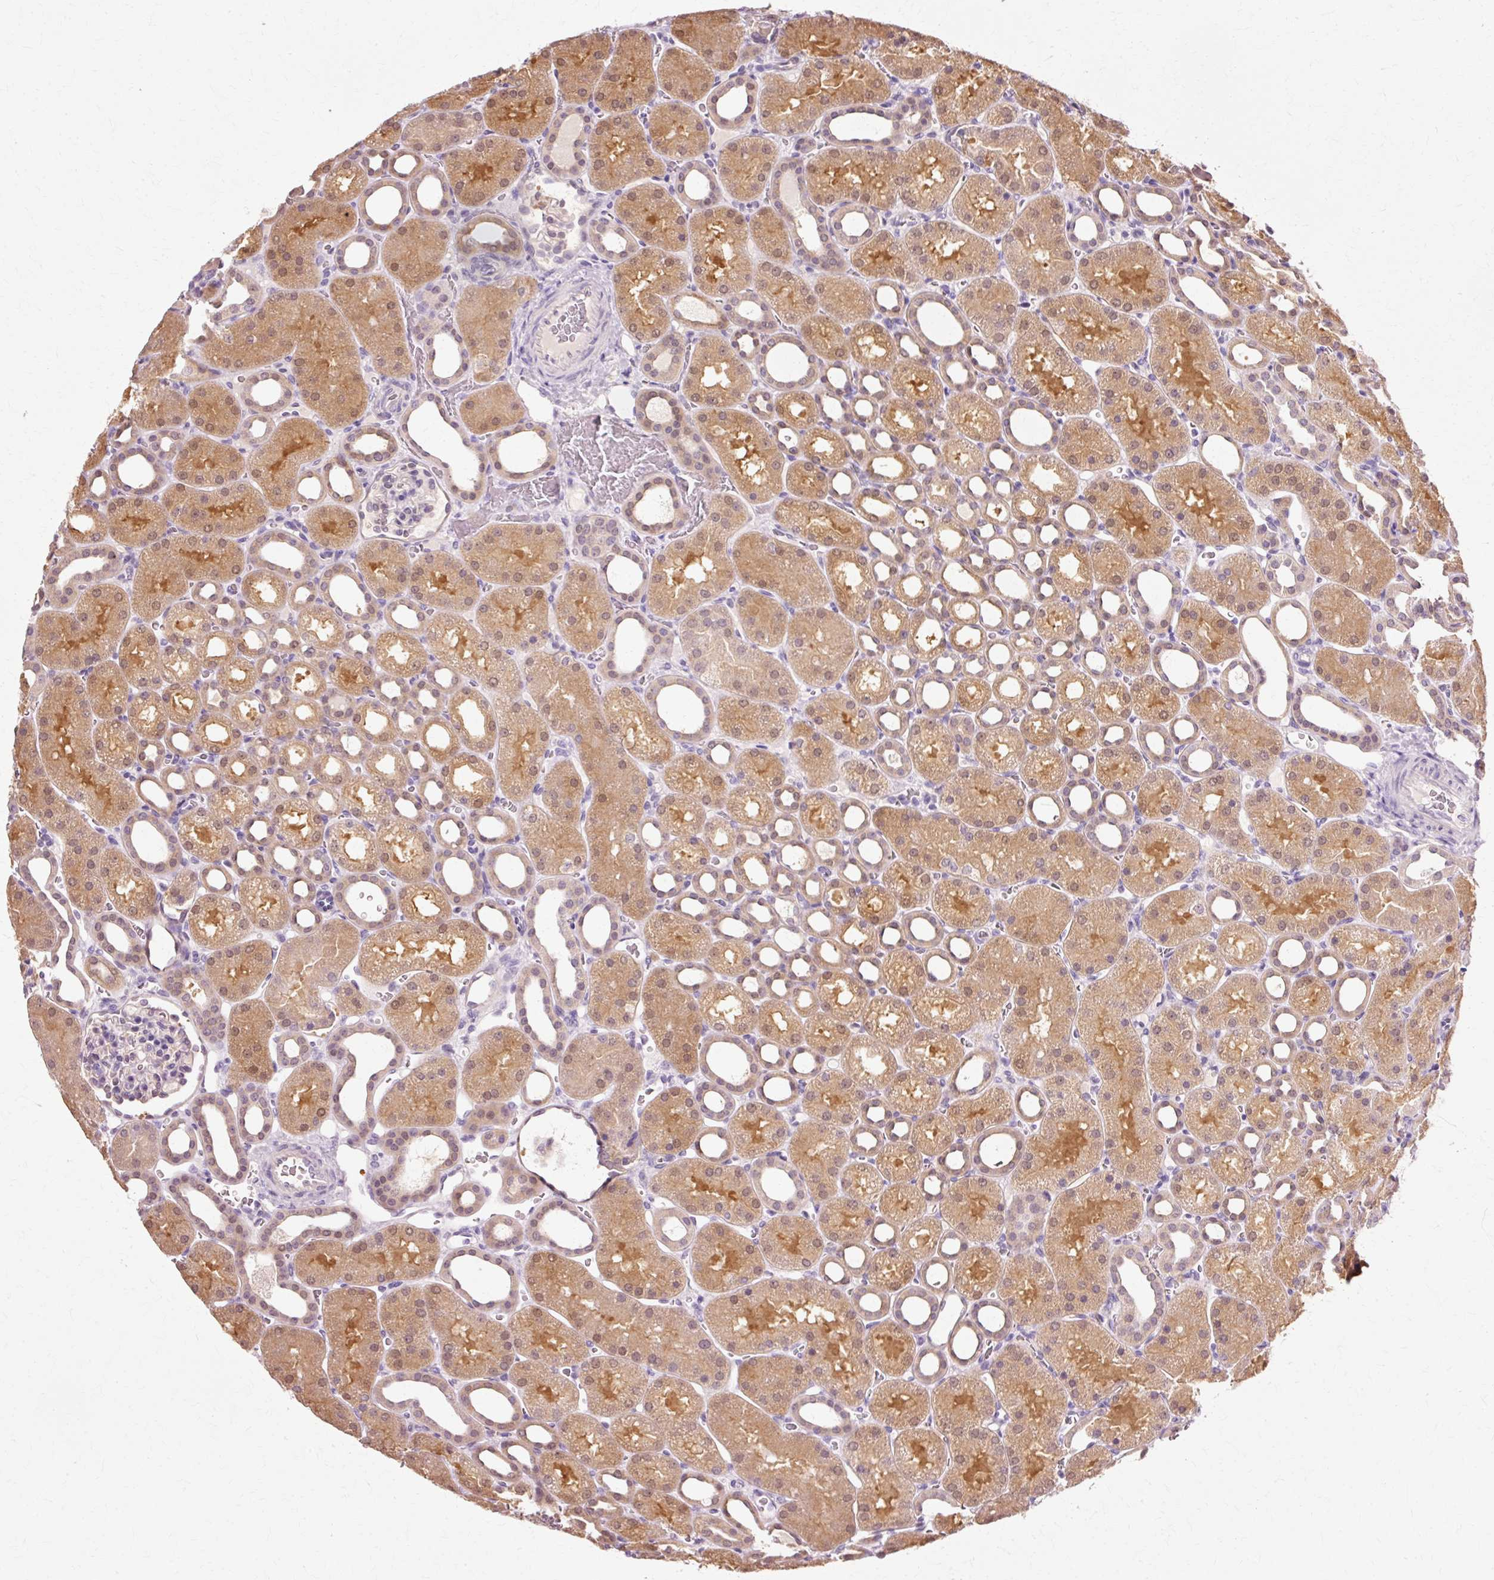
{"staining": {"intensity": "weak", "quantity": "<25%", "location": "cytoplasmic/membranous"}, "tissue": "kidney", "cell_type": "Cells in glomeruli", "image_type": "normal", "snomed": [{"axis": "morphology", "description": "Normal tissue, NOS"}, {"axis": "topography", "description": "Kidney"}], "caption": "The immunohistochemistry histopathology image has no significant positivity in cells in glomeruli of kidney. (Brightfield microscopy of DAB immunohistochemistry (IHC) at high magnification).", "gene": "VN1R2", "patient": {"sex": "male", "age": 2}}